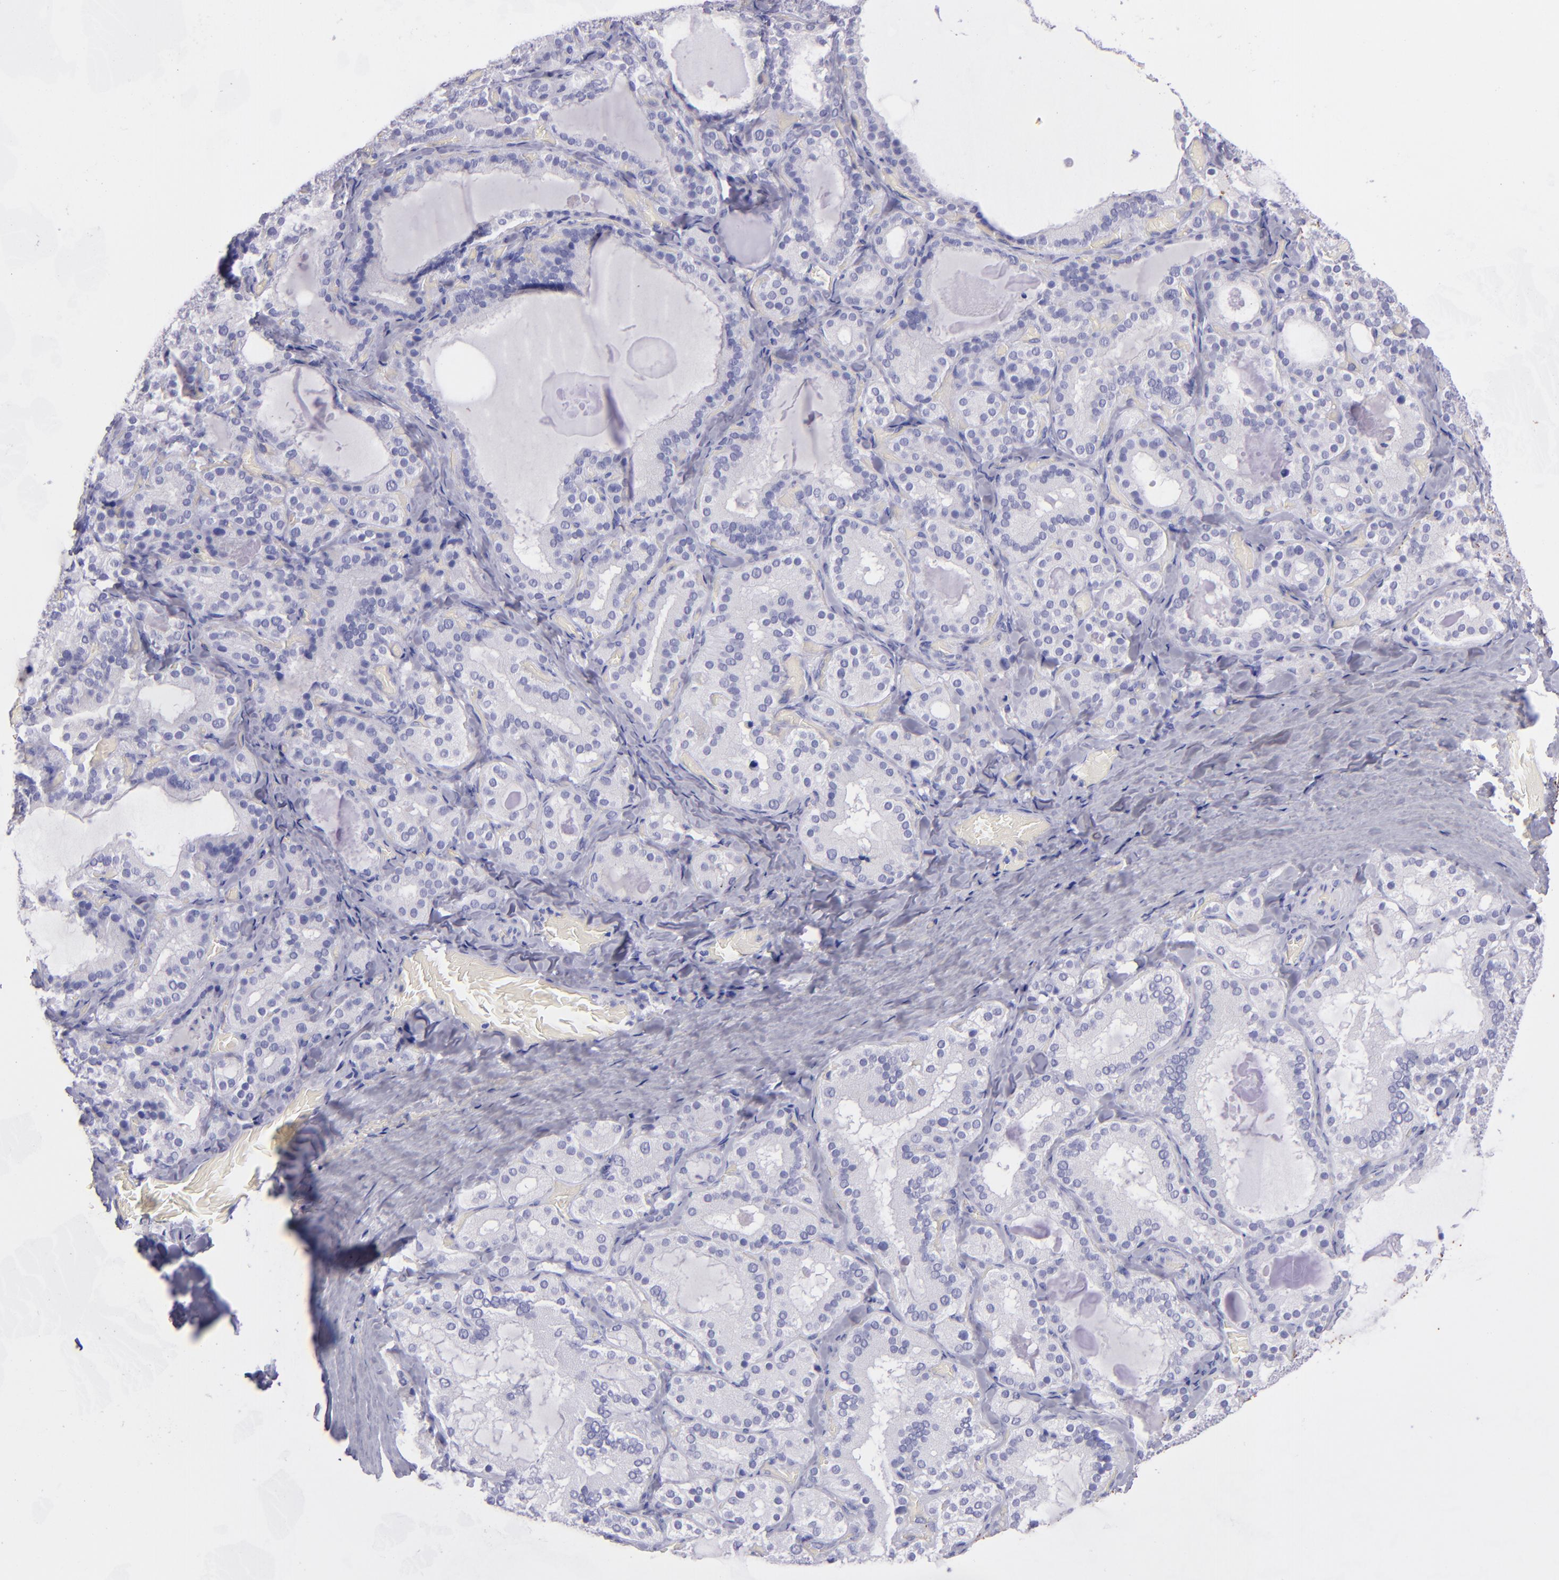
{"staining": {"intensity": "negative", "quantity": "none", "location": "none"}, "tissue": "thyroid gland", "cell_type": "Glandular cells", "image_type": "normal", "snomed": [{"axis": "morphology", "description": "Normal tissue, NOS"}, {"axis": "topography", "description": "Thyroid gland"}], "caption": "DAB immunohistochemical staining of normal human thyroid gland reveals no significant expression in glandular cells. (DAB (3,3'-diaminobenzidine) immunohistochemistry (IHC) with hematoxylin counter stain).", "gene": "TNNT3", "patient": {"sex": "female", "age": 33}}